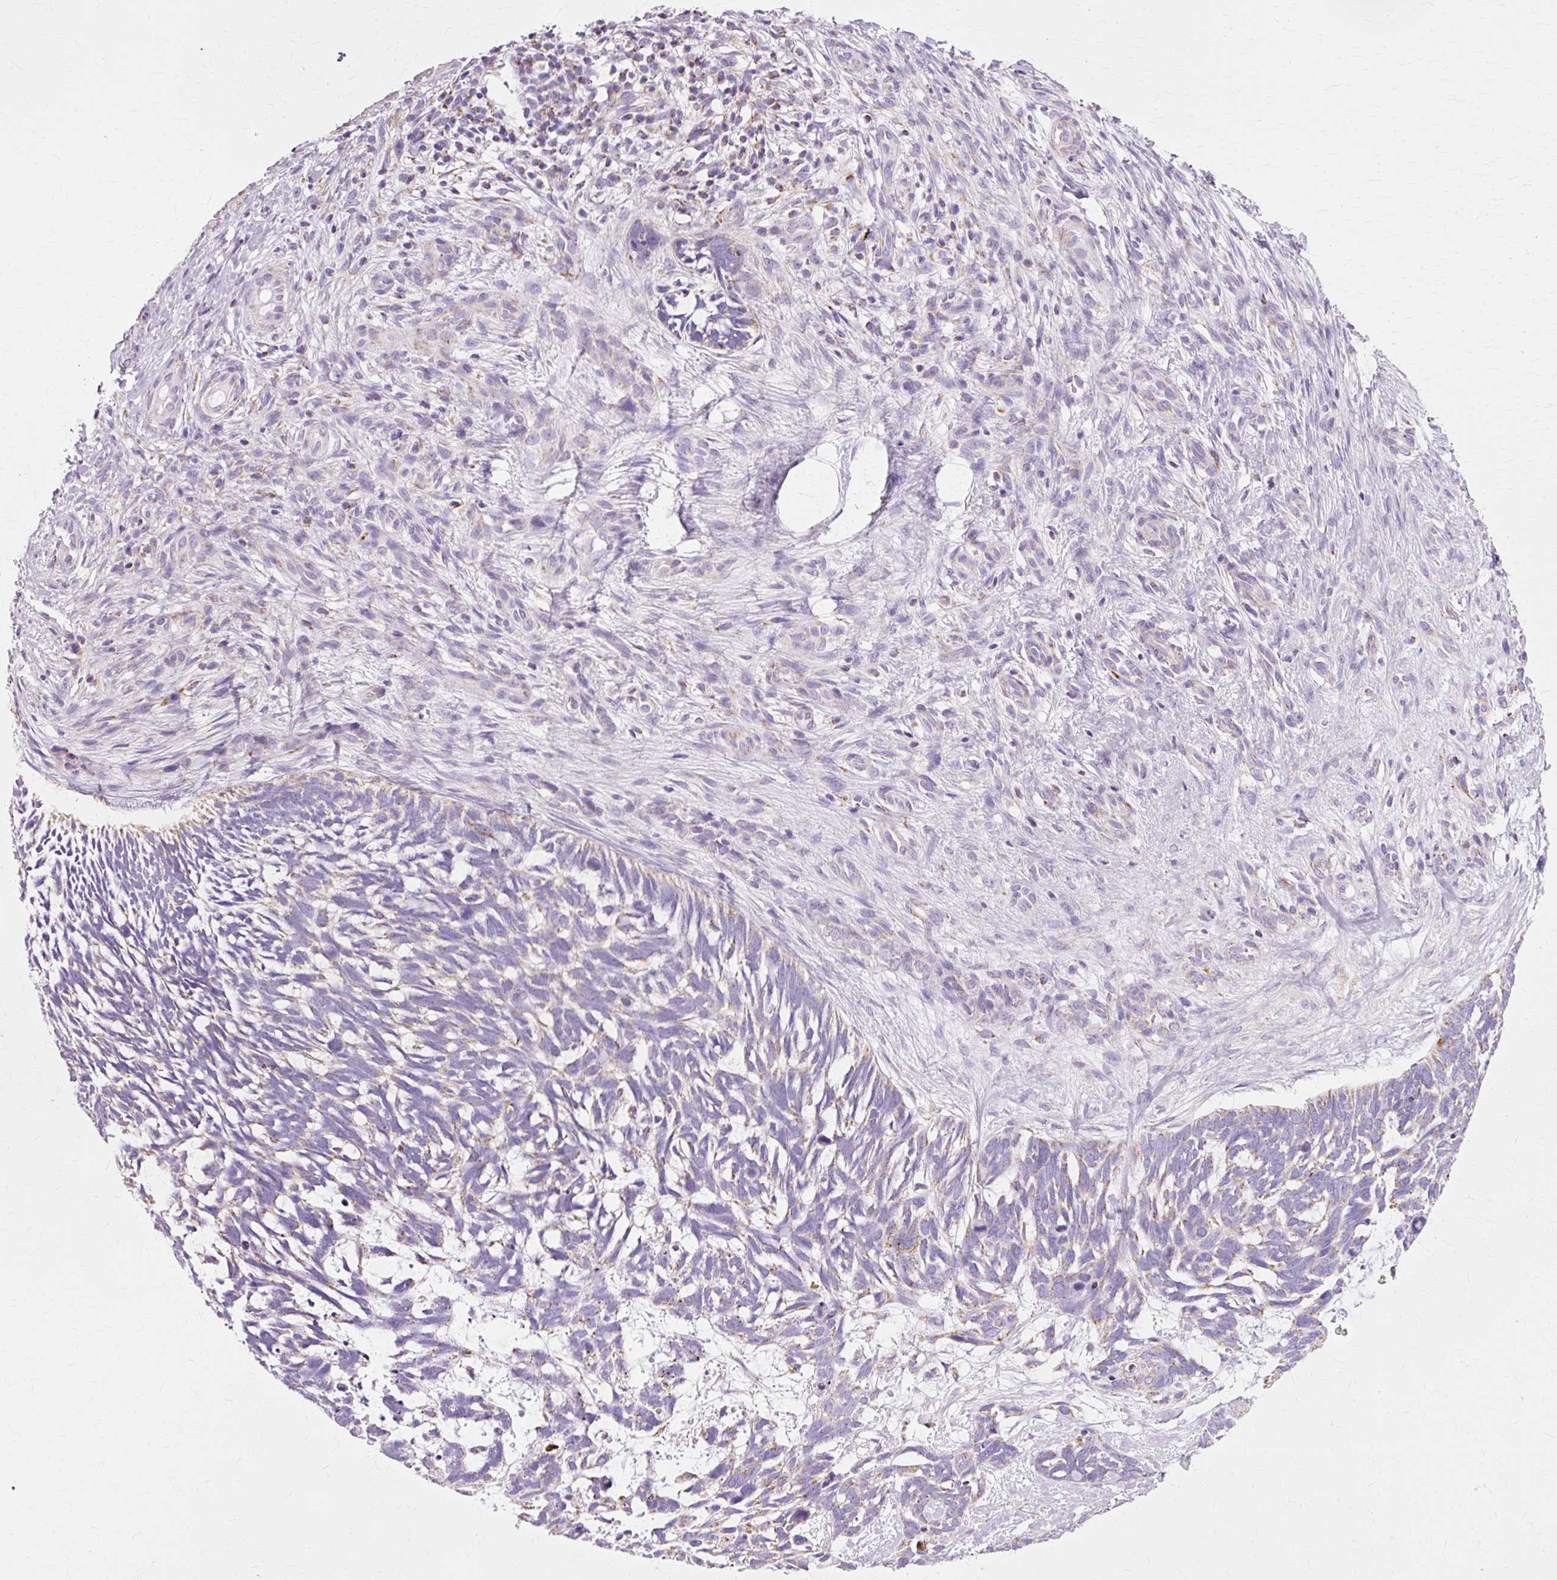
{"staining": {"intensity": "negative", "quantity": "none", "location": "none"}, "tissue": "skin cancer", "cell_type": "Tumor cells", "image_type": "cancer", "snomed": [{"axis": "morphology", "description": "Basal cell carcinoma"}, {"axis": "topography", "description": "Skin"}], "caption": "This is an IHC micrograph of human skin cancer. There is no expression in tumor cells.", "gene": "ATP5PO", "patient": {"sex": "male", "age": 88}}